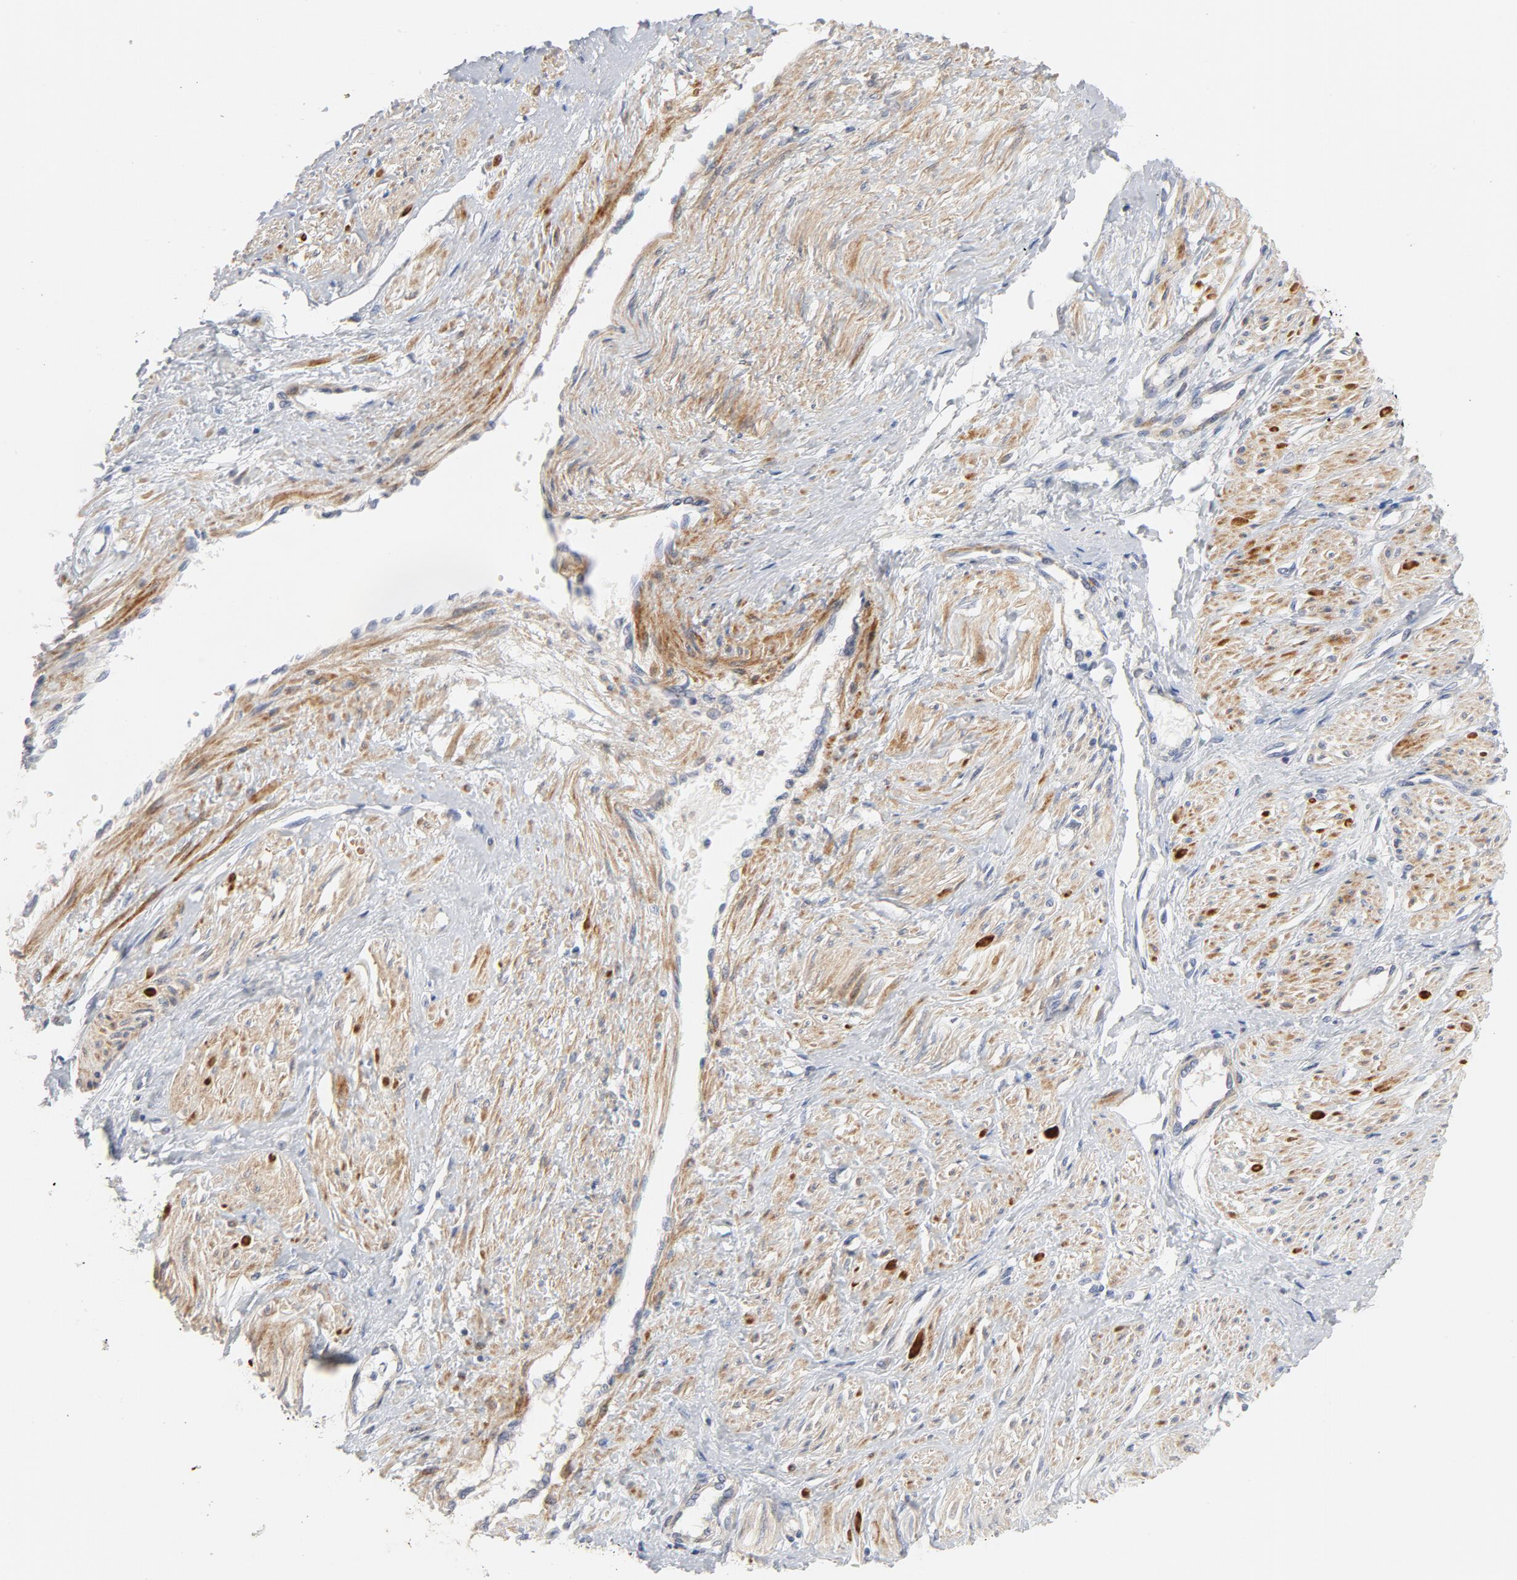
{"staining": {"intensity": "moderate", "quantity": ">75%", "location": "cytoplasmic/membranous"}, "tissue": "smooth muscle", "cell_type": "Smooth muscle cells", "image_type": "normal", "snomed": [{"axis": "morphology", "description": "Normal tissue, NOS"}, {"axis": "topography", "description": "Smooth muscle"}, {"axis": "topography", "description": "Uterus"}], "caption": "Moderate cytoplasmic/membranous staining is seen in about >75% of smooth muscle cells in unremarkable smooth muscle.", "gene": "ROCK1", "patient": {"sex": "female", "age": 39}}